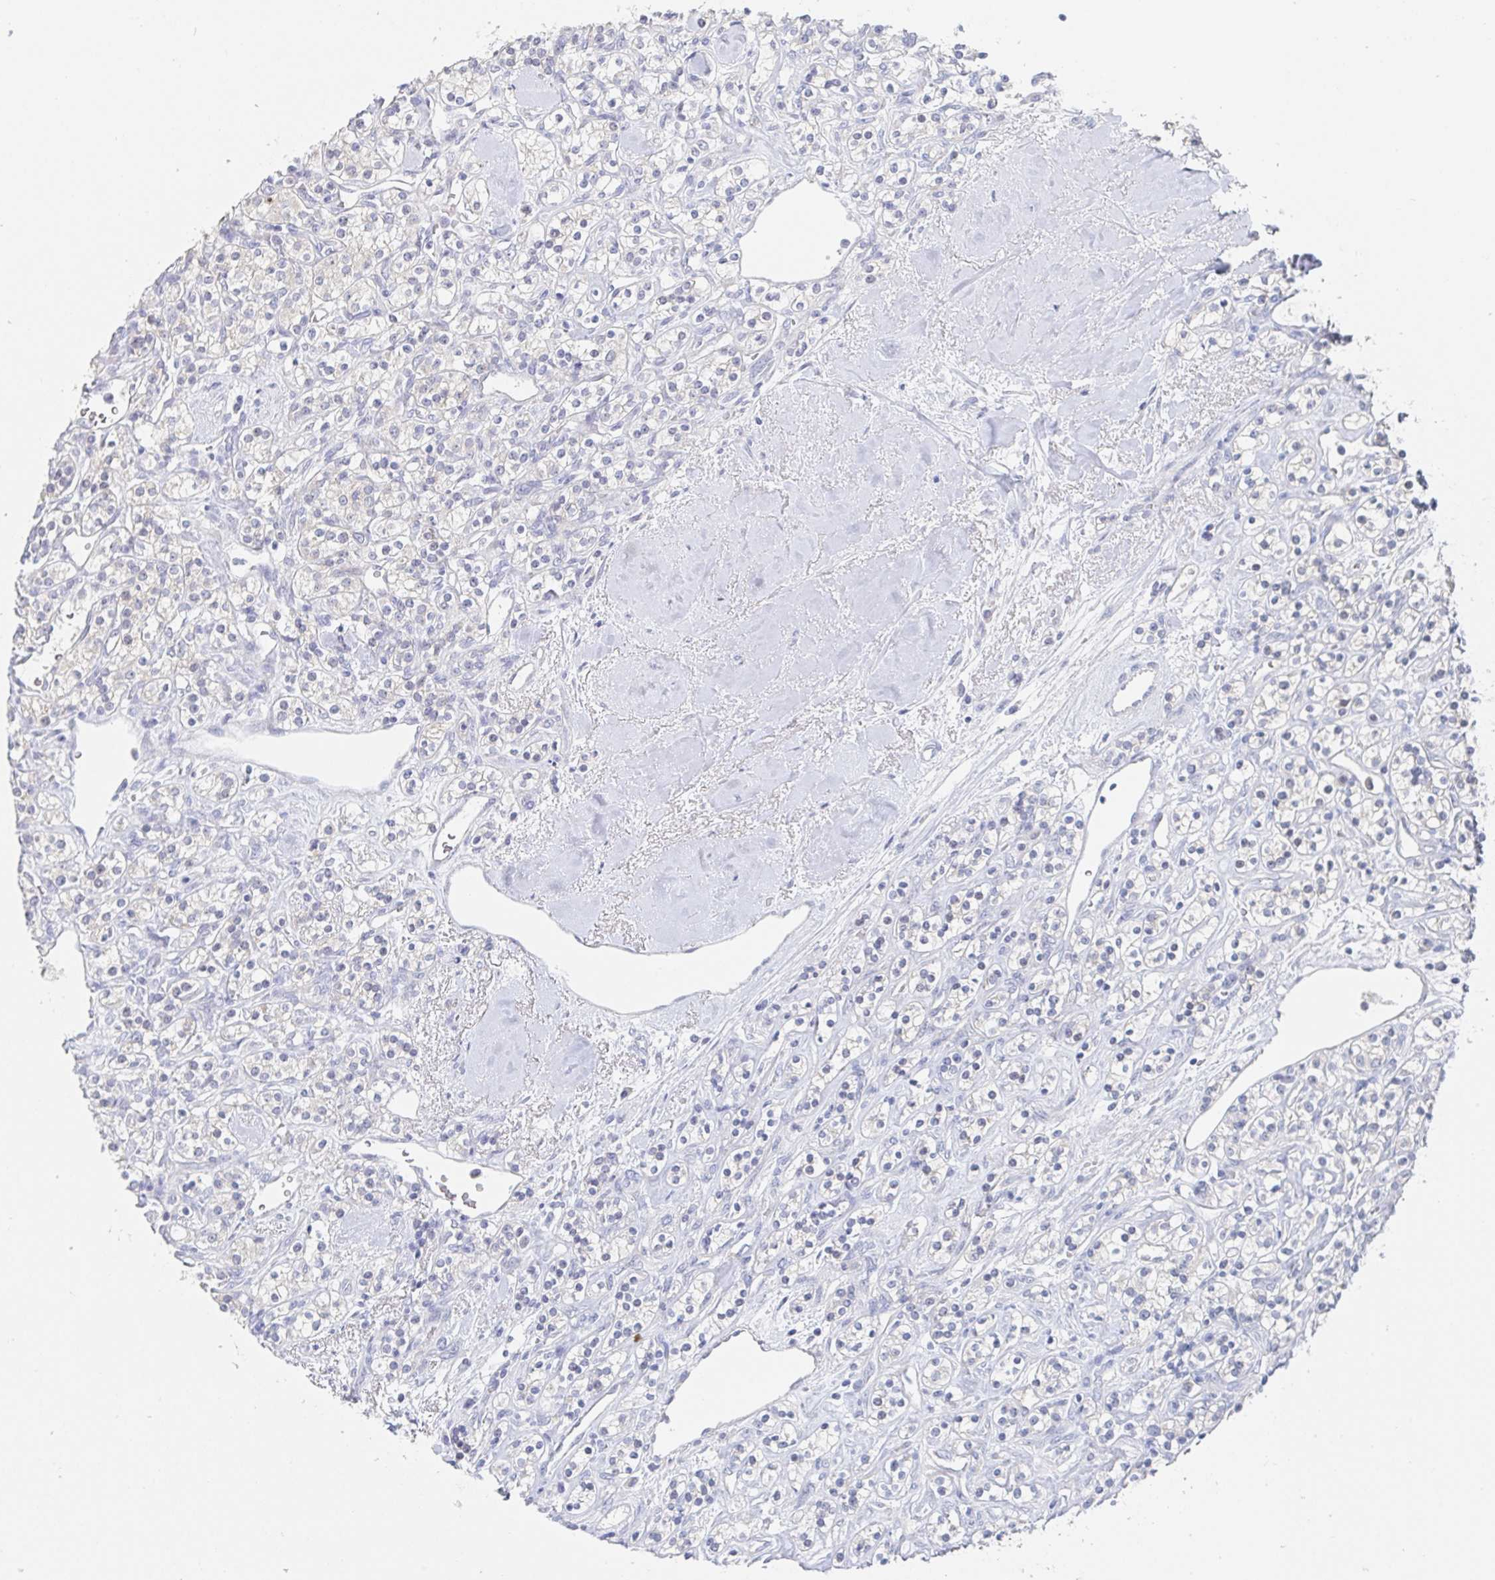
{"staining": {"intensity": "negative", "quantity": "none", "location": "none"}, "tissue": "renal cancer", "cell_type": "Tumor cells", "image_type": "cancer", "snomed": [{"axis": "morphology", "description": "Adenocarcinoma, NOS"}, {"axis": "topography", "description": "Kidney"}], "caption": "Tumor cells are negative for brown protein staining in renal adenocarcinoma. (DAB immunohistochemistry (IHC) visualized using brightfield microscopy, high magnification).", "gene": "ZNF430", "patient": {"sex": "male", "age": 77}}